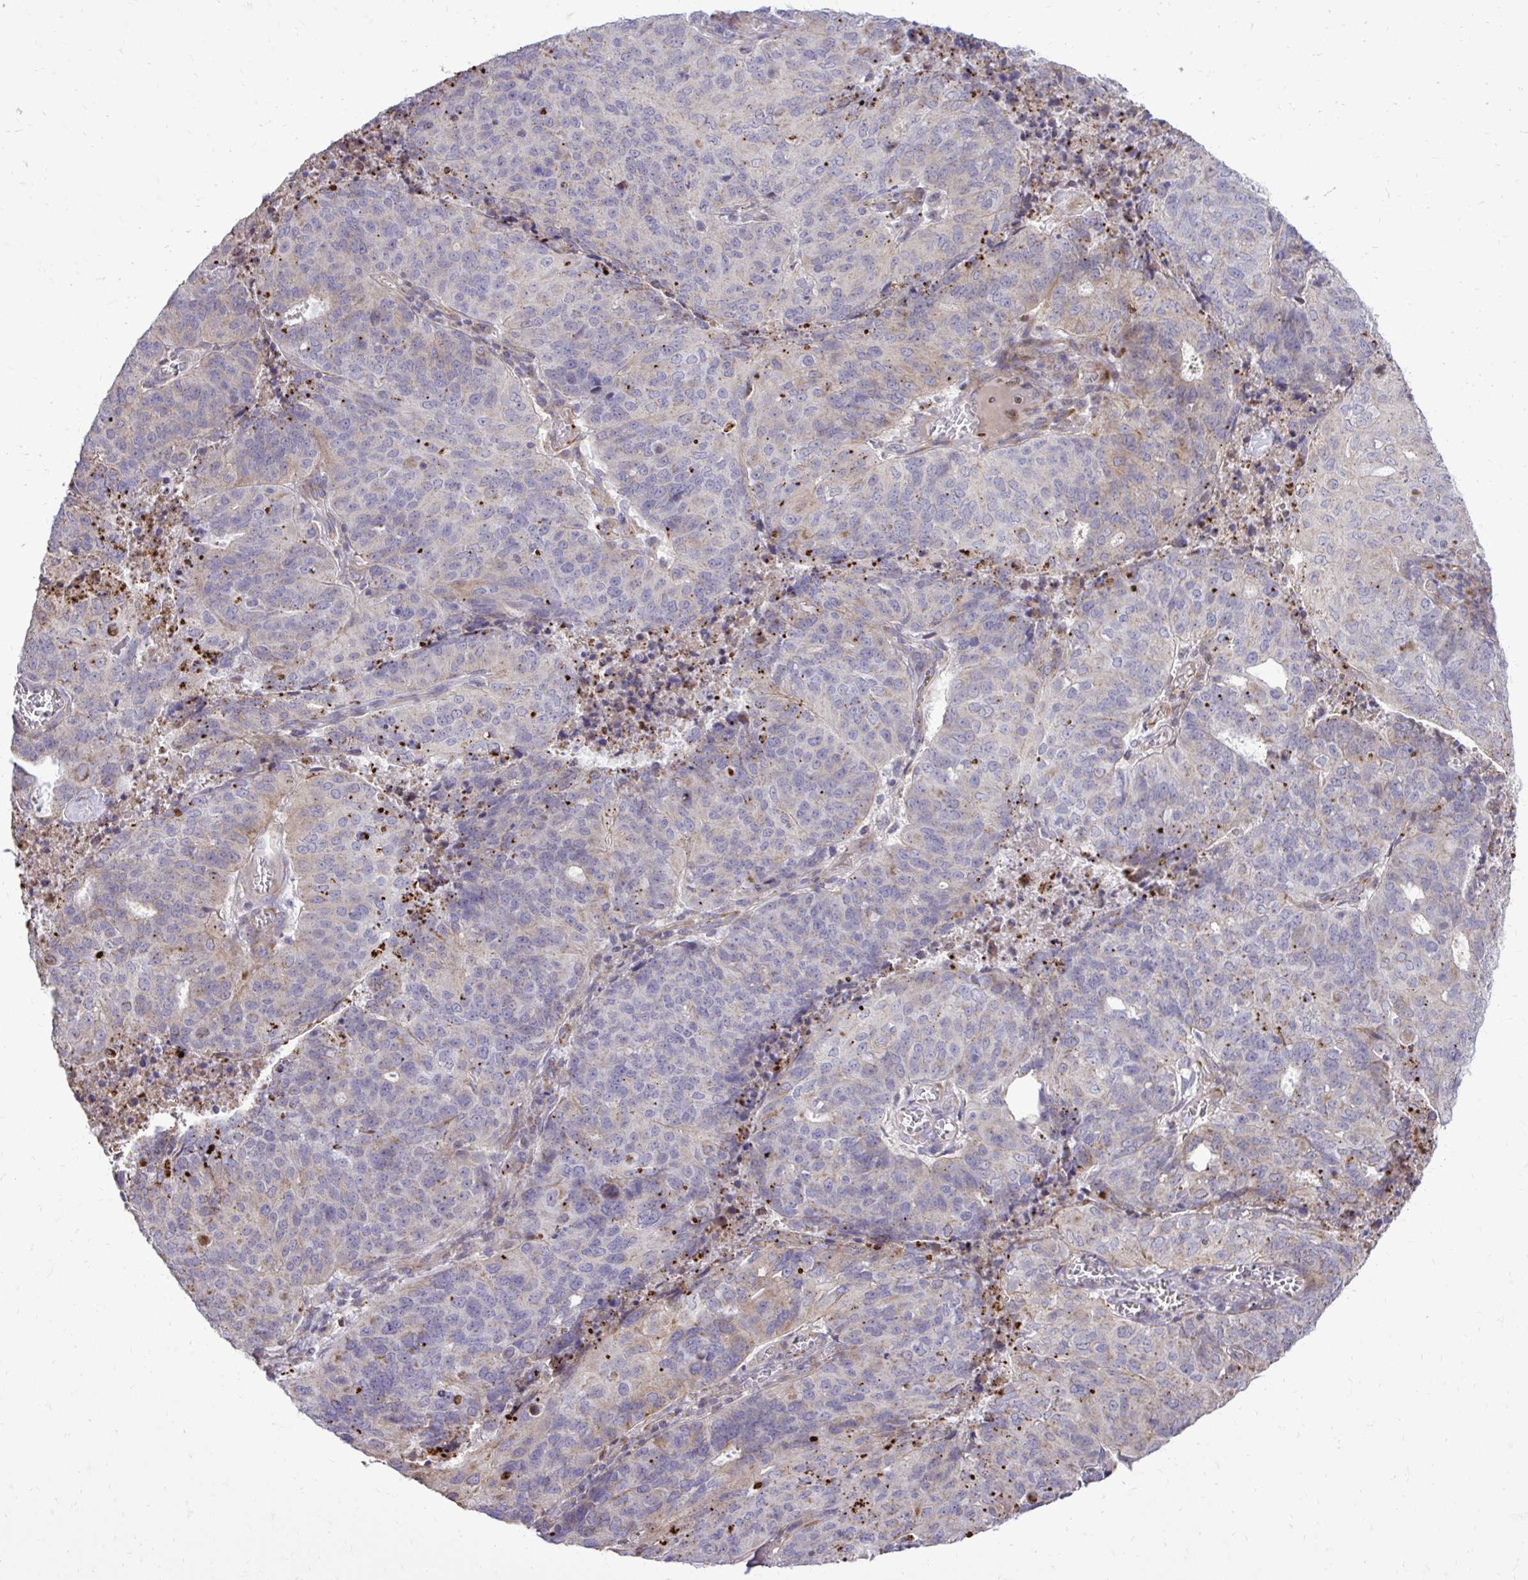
{"staining": {"intensity": "weak", "quantity": "<25%", "location": "cytoplasmic/membranous"}, "tissue": "endometrial cancer", "cell_type": "Tumor cells", "image_type": "cancer", "snomed": [{"axis": "morphology", "description": "Adenocarcinoma, NOS"}, {"axis": "topography", "description": "Endometrium"}], "caption": "High power microscopy histopathology image of an immunohistochemistry histopathology image of endometrial cancer, revealing no significant positivity in tumor cells. Brightfield microscopy of IHC stained with DAB (3,3'-diaminobenzidine) (brown) and hematoxylin (blue), captured at high magnification.", "gene": "ABCC3", "patient": {"sex": "female", "age": 82}}